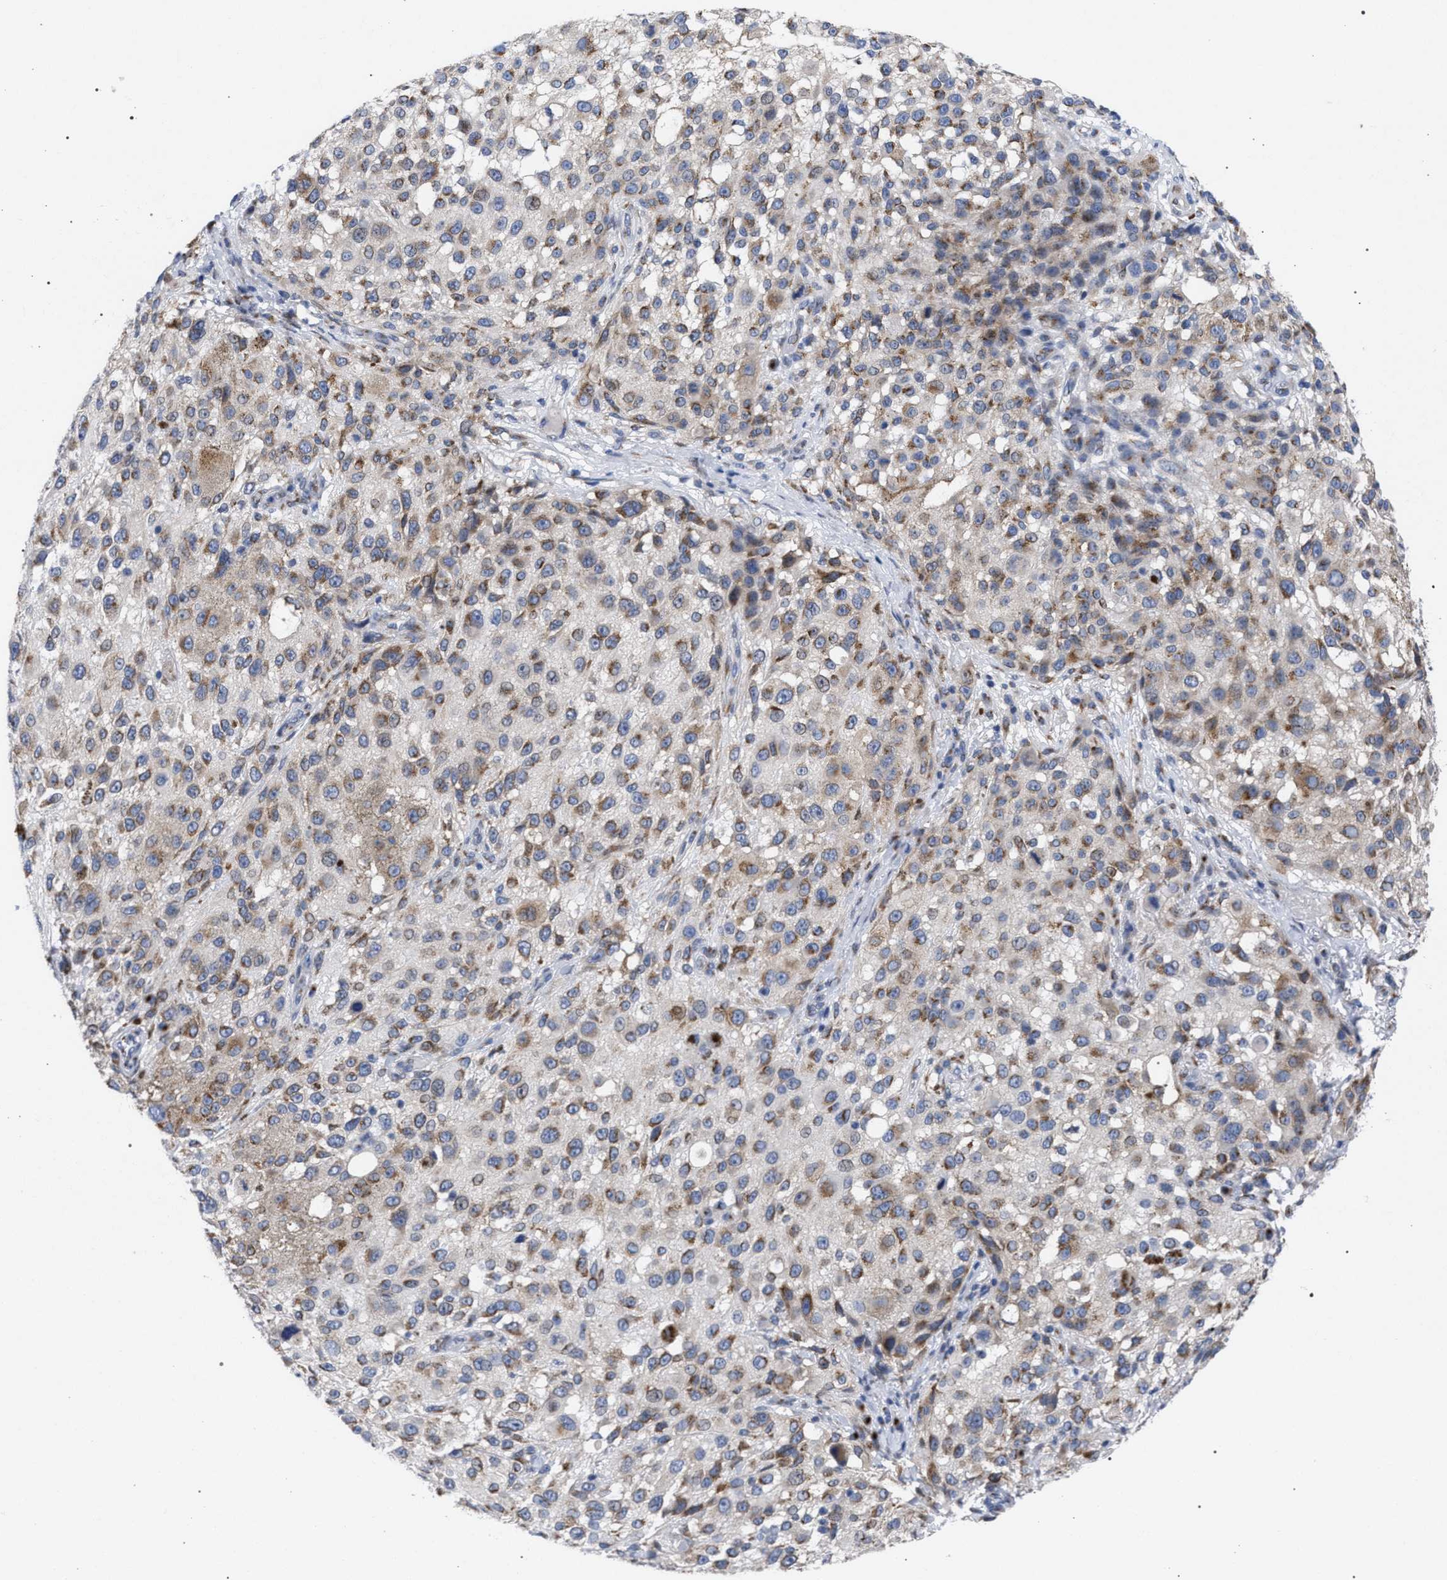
{"staining": {"intensity": "weak", "quantity": ">75%", "location": "cytoplasmic/membranous"}, "tissue": "melanoma", "cell_type": "Tumor cells", "image_type": "cancer", "snomed": [{"axis": "morphology", "description": "Necrosis, NOS"}, {"axis": "morphology", "description": "Malignant melanoma, NOS"}, {"axis": "topography", "description": "Skin"}], "caption": "Protein staining exhibits weak cytoplasmic/membranous staining in about >75% of tumor cells in malignant melanoma.", "gene": "GOLGA2", "patient": {"sex": "female", "age": 87}}